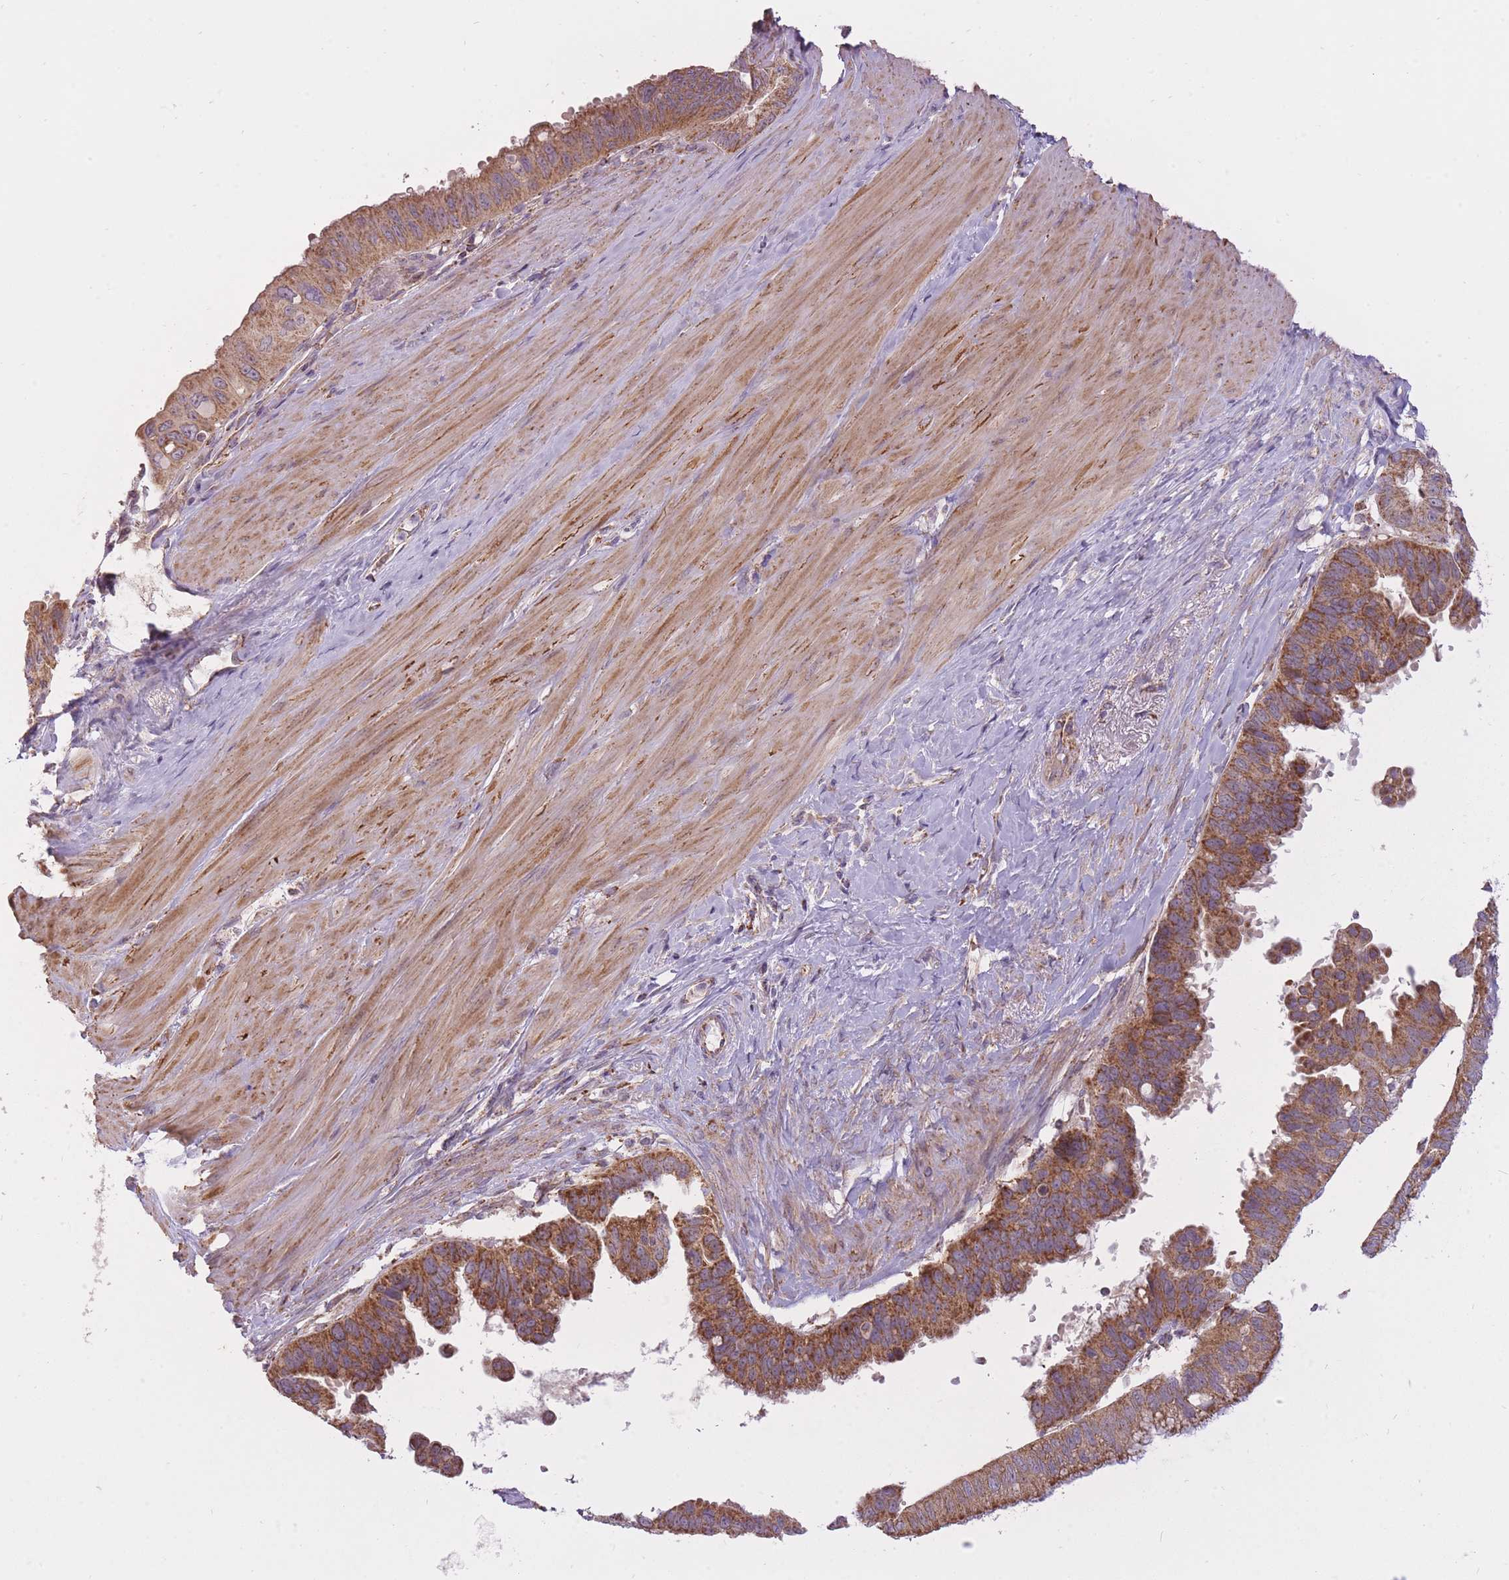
{"staining": {"intensity": "moderate", "quantity": ">75%", "location": "cytoplasmic/membranous"}, "tissue": "pancreatic cancer", "cell_type": "Tumor cells", "image_type": "cancer", "snomed": [{"axis": "morphology", "description": "Inflammation, NOS"}, {"axis": "morphology", "description": "Adenocarcinoma, NOS"}, {"axis": "topography", "description": "Pancreas"}], "caption": "Immunohistochemistry staining of pancreatic cancer (adenocarcinoma), which demonstrates medium levels of moderate cytoplasmic/membranous positivity in approximately >75% of tumor cells indicating moderate cytoplasmic/membranous protein staining. The staining was performed using DAB (brown) for protein detection and nuclei were counterstained in hematoxylin (blue).", "gene": "LIN7C", "patient": {"sex": "female", "age": 56}}